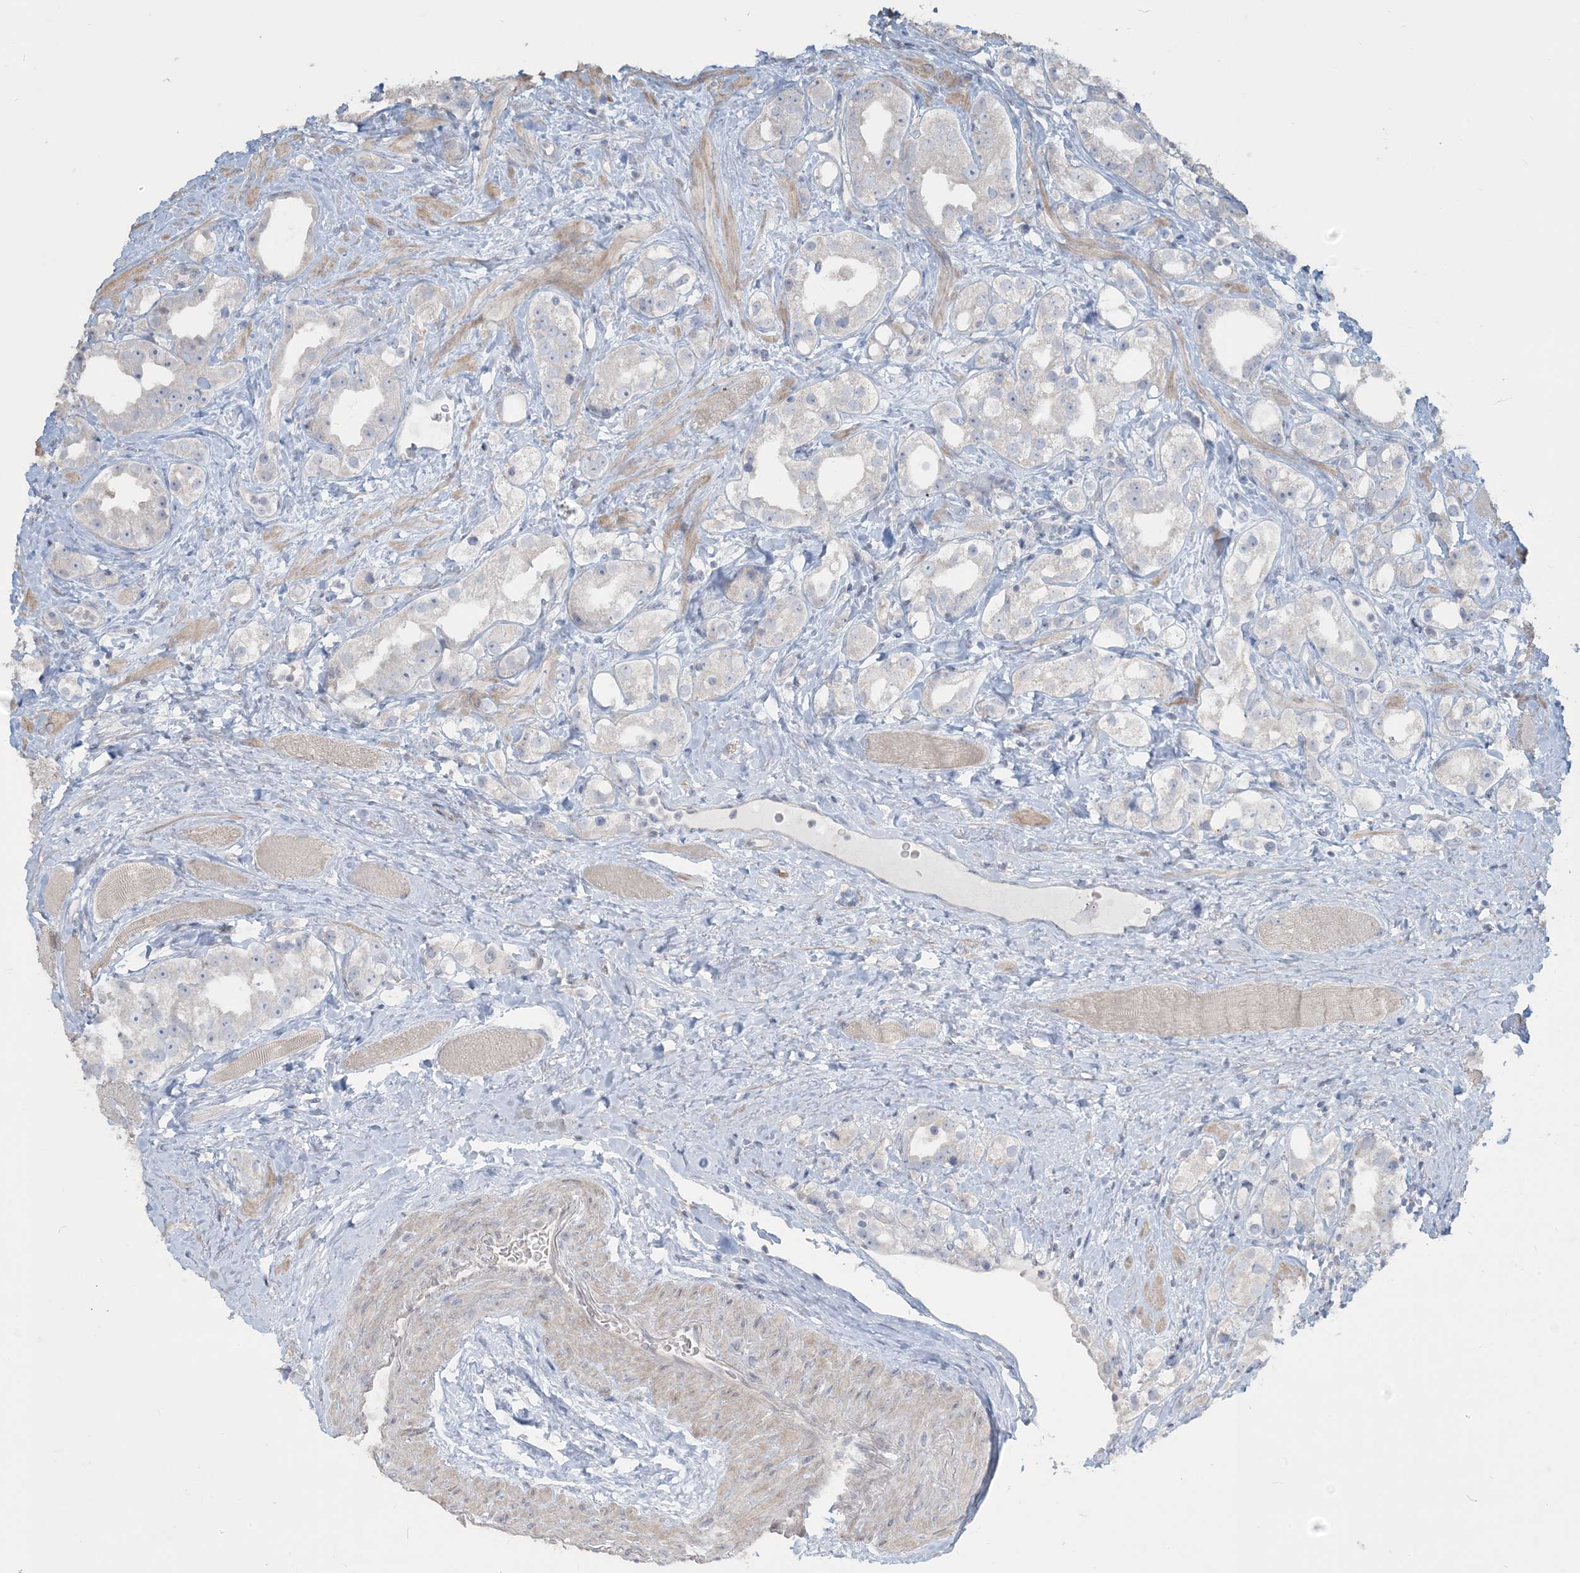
{"staining": {"intensity": "negative", "quantity": "none", "location": "none"}, "tissue": "prostate cancer", "cell_type": "Tumor cells", "image_type": "cancer", "snomed": [{"axis": "morphology", "description": "Adenocarcinoma, NOS"}, {"axis": "topography", "description": "Prostate"}], "caption": "An IHC histopathology image of adenocarcinoma (prostate) is shown. There is no staining in tumor cells of adenocarcinoma (prostate). (DAB IHC, high magnification).", "gene": "NPHS2", "patient": {"sex": "male", "age": 79}}